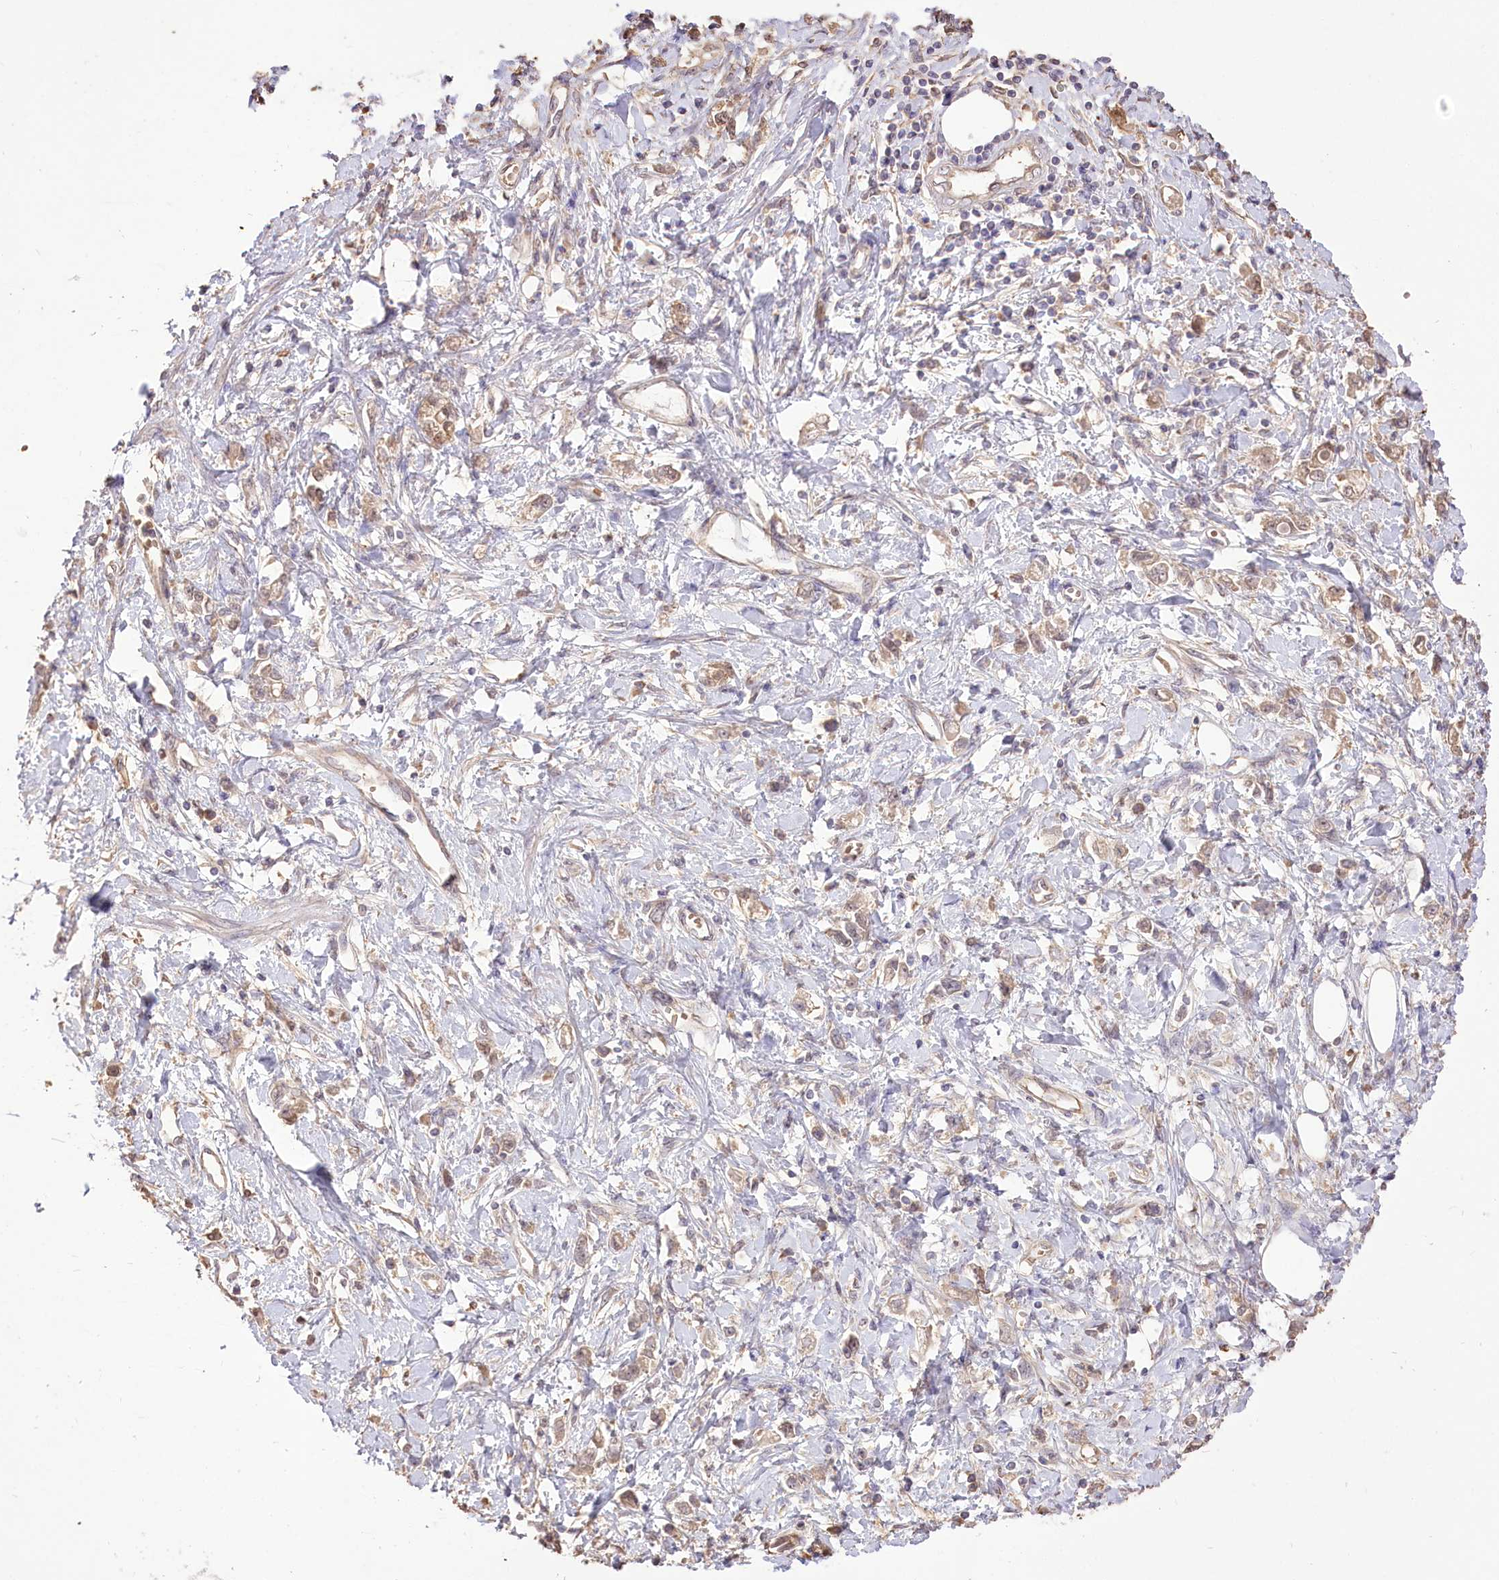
{"staining": {"intensity": "weak", "quantity": ">75%", "location": "cytoplasmic/membranous"}, "tissue": "stomach cancer", "cell_type": "Tumor cells", "image_type": "cancer", "snomed": [{"axis": "morphology", "description": "Adenocarcinoma, NOS"}, {"axis": "topography", "description": "Stomach"}], "caption": "IHC of stomach cancer demonstrates low levels of weak cytoplasmic/membranous expression in about >75% of tumor cells. Immunohistochemistry (ihc) stains the protein in brown and the nuclei are stained blue.", "gene": "R3HDM2", "patient": {"sex": "female", "age": 76}}